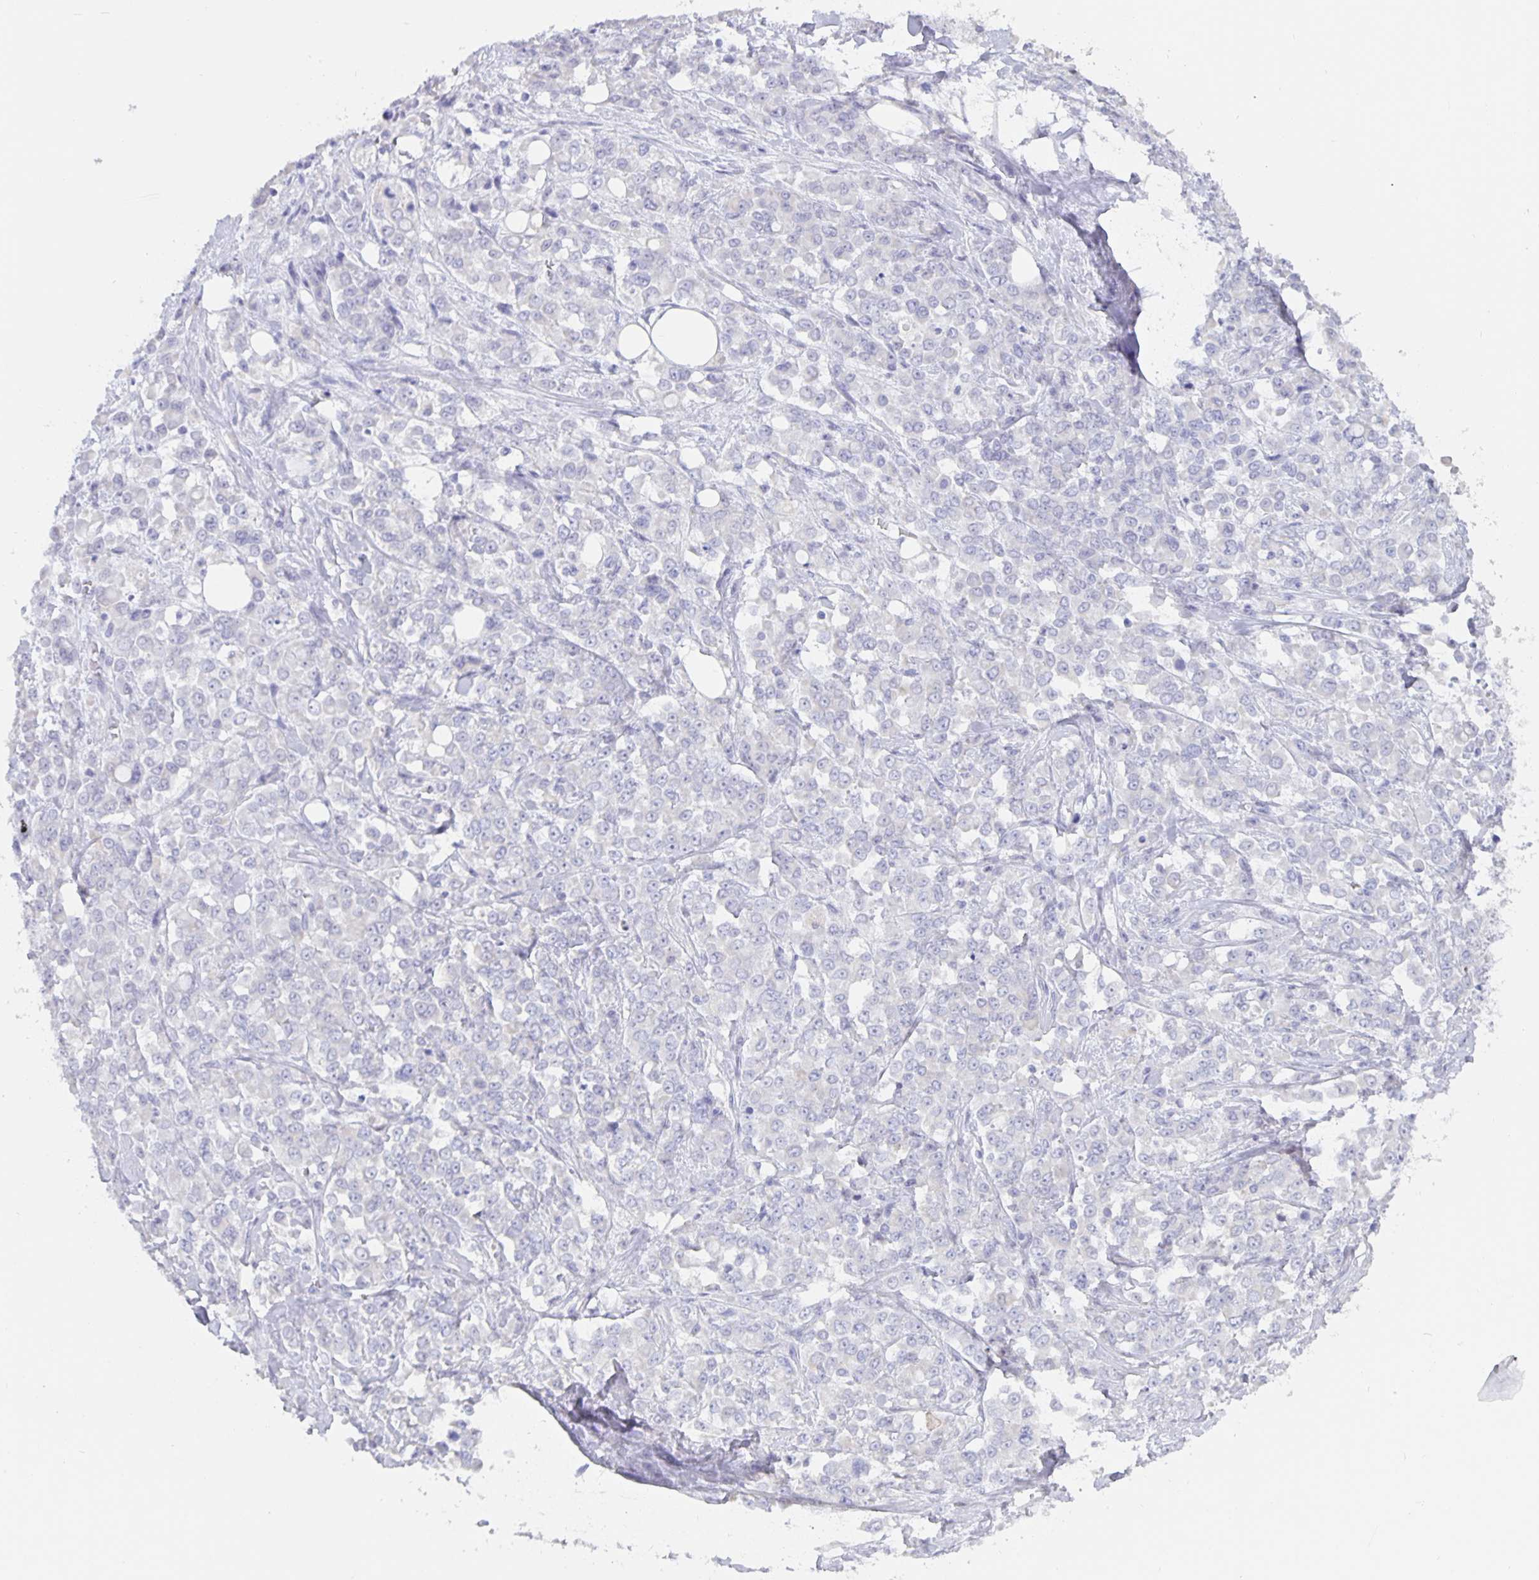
{"staining": {"intensity": "negative", "quantity": "none", "location": "none"}, "tissue": "stomach cancer", "cell_type": "Tumor cells", "image_type": "cancer", "snomed": [{"axis": "morphology", "description": "Adenocarcinoma, NOS"}, {"axis": "topography", "description": "Stomach"}], "caption": "DAB immunohistochemical staining of human stomach cancer (adenocarcinoma) shows no significant positivity in tumor cells.", "gene": "ERMN", "patient": {"sex": "female", "age": 76}}